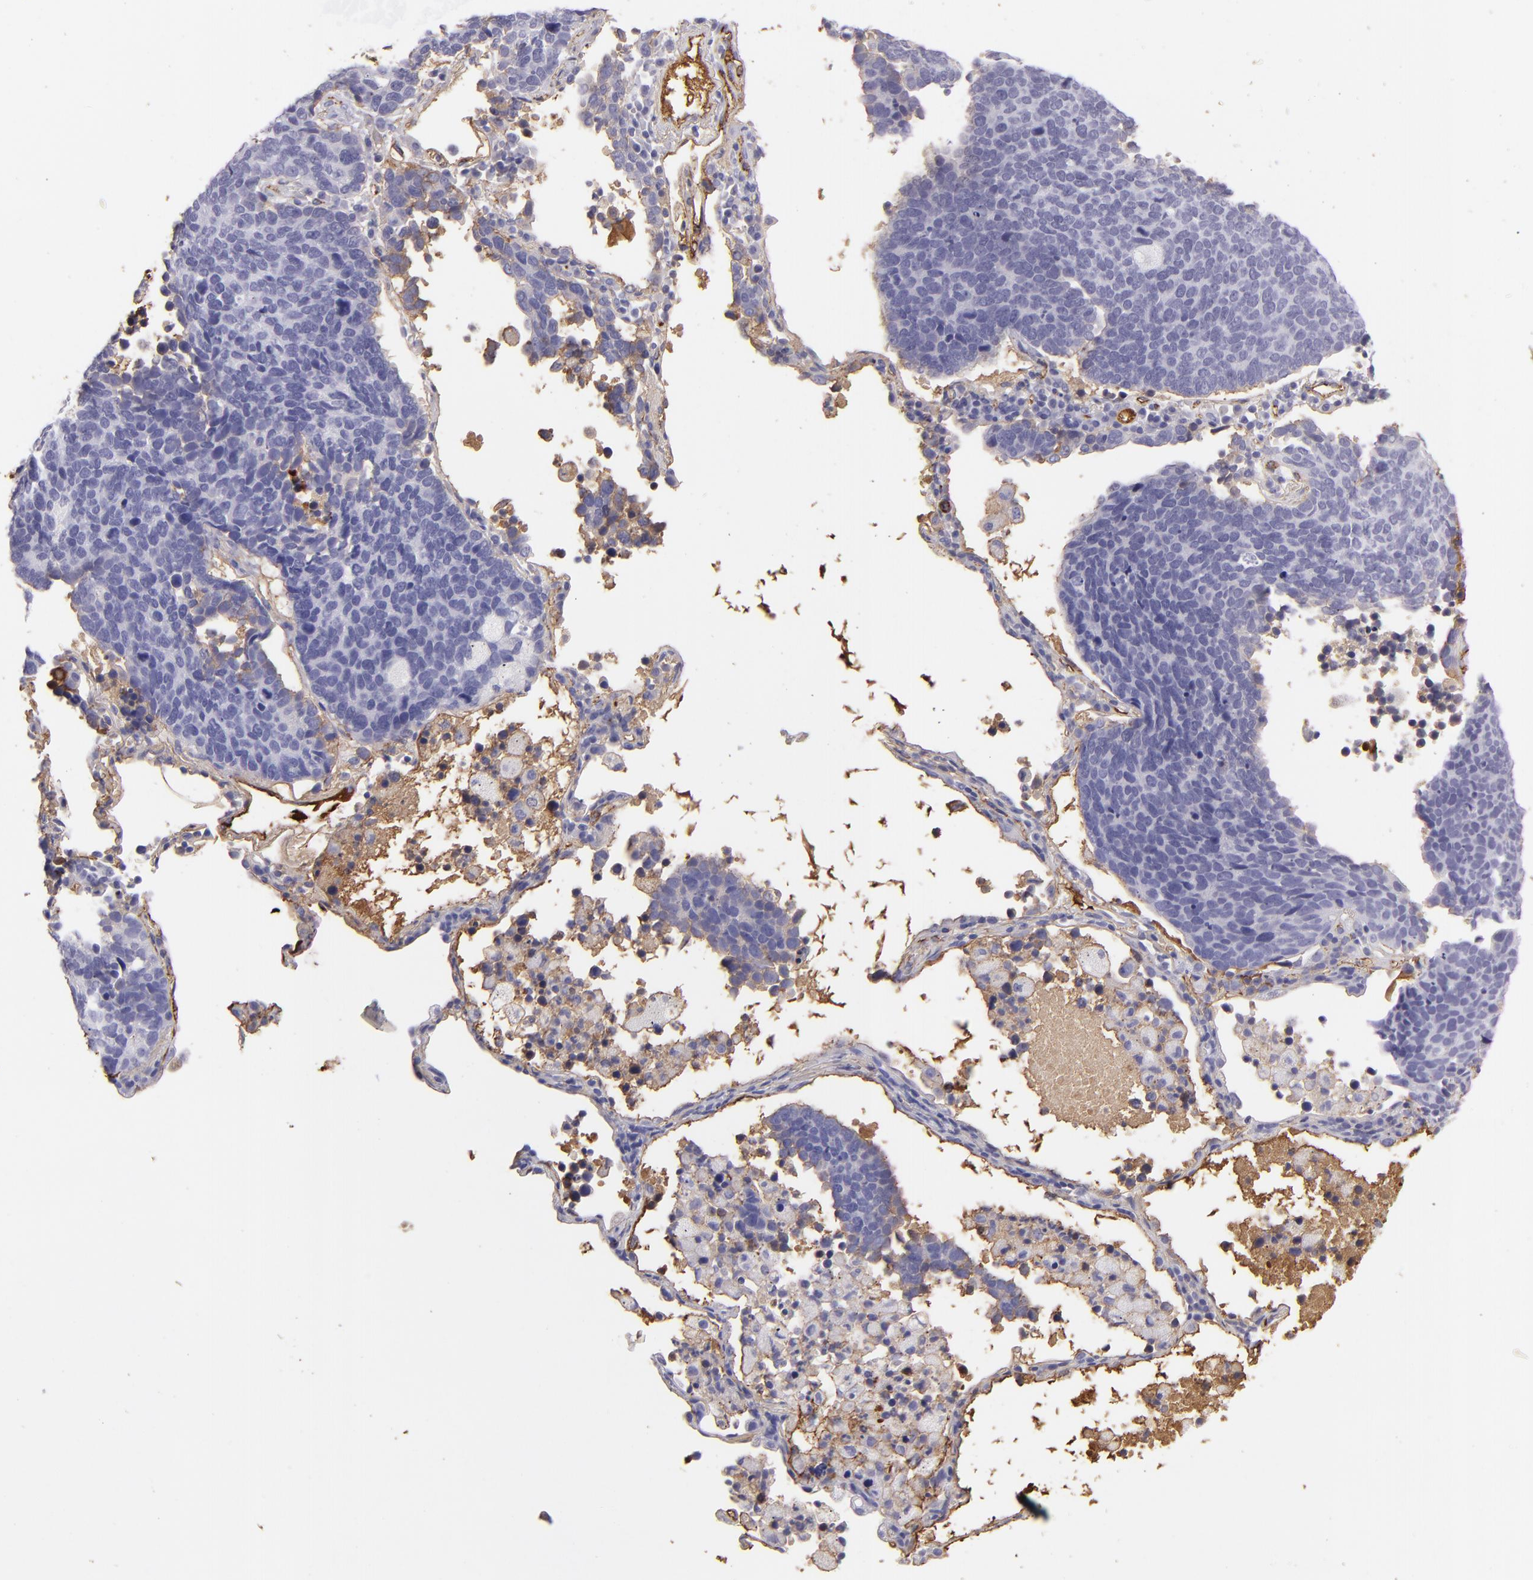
{"staining": {"intensity": "negative", "quantity": "none", "location": "none"}, "tissue": "lung cancer", "cell_type": "Tumor cells", "image_type": "cancer", "snomed": [{"axis": "morphology", "description": "Neoplasm, malignant, NOS"}, {"axis": "topography", "description": "Lung"}], "caption": "Immunohistochemistry histopathology image of neoplastic tissue: human lung malignant neoplasm stained with DAB demonstrates no significant protein positivity in tumor cells.", "gene": "FGB", "patient": {"sex": "female", "age": 75}}